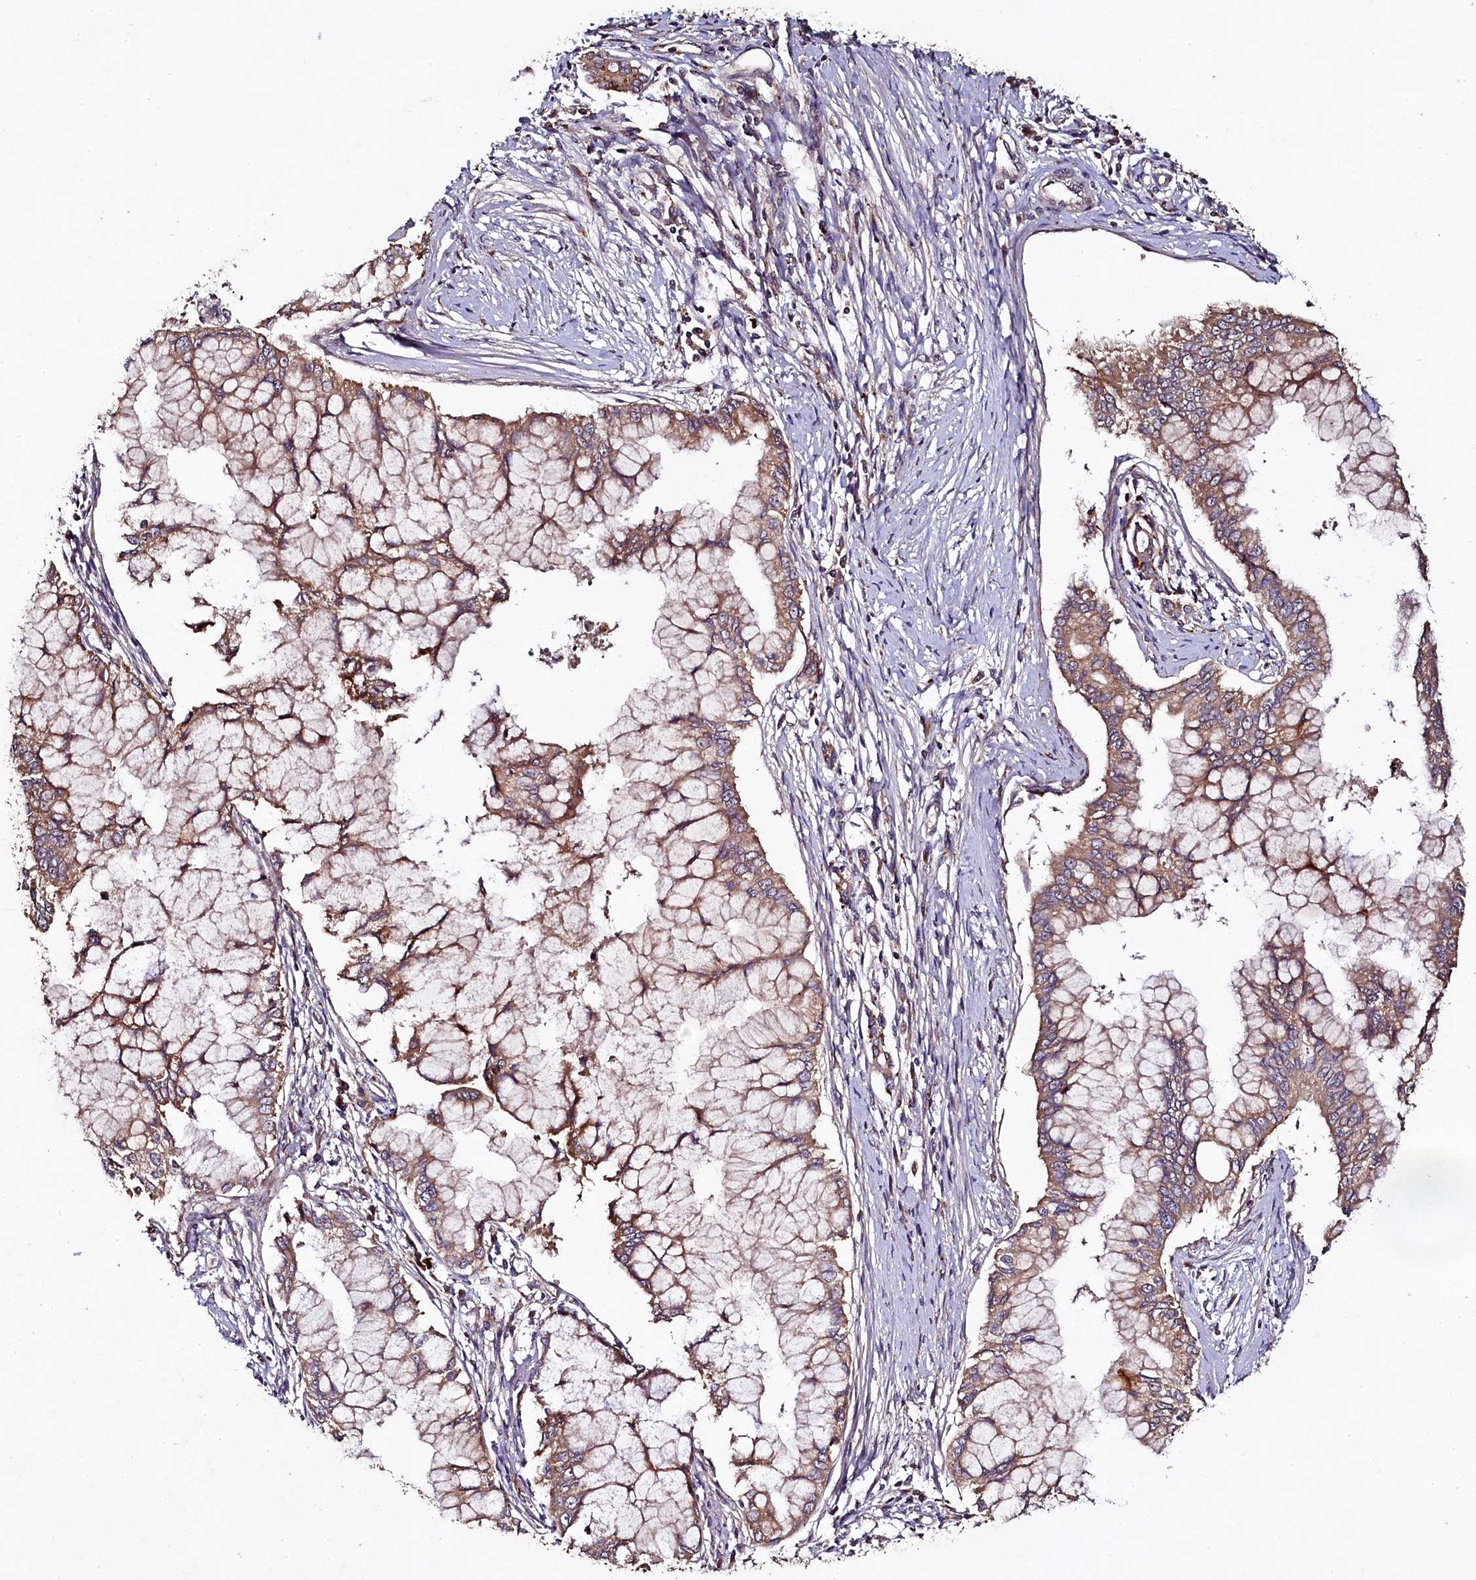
{"staining": {"intensity": "moderate", "quantity": ">75%", "location": "cytoplasmic/membranous"}, "tissue": "pancreatic cancer", "cell_type": "Tumor cells", "image_type": "cancer", "snomed": [{"axis": "morphology", "description": "Adenocarcinoma, NOS"}, {"axis": "topography", "description": "Pancreas"}], "caption": "A brown stain labels moderate cytoplasmic/membranous expression of a protein in human pancreatic cancer tumor cells. Using DAB (3,3'-diaminobenzidine) (brown) and hematoxylin (blue) stains, captured at high magnification using brightfield microscopy.", "gene": "SEC24C", "patient": {"sex": "male", "age": 46}}